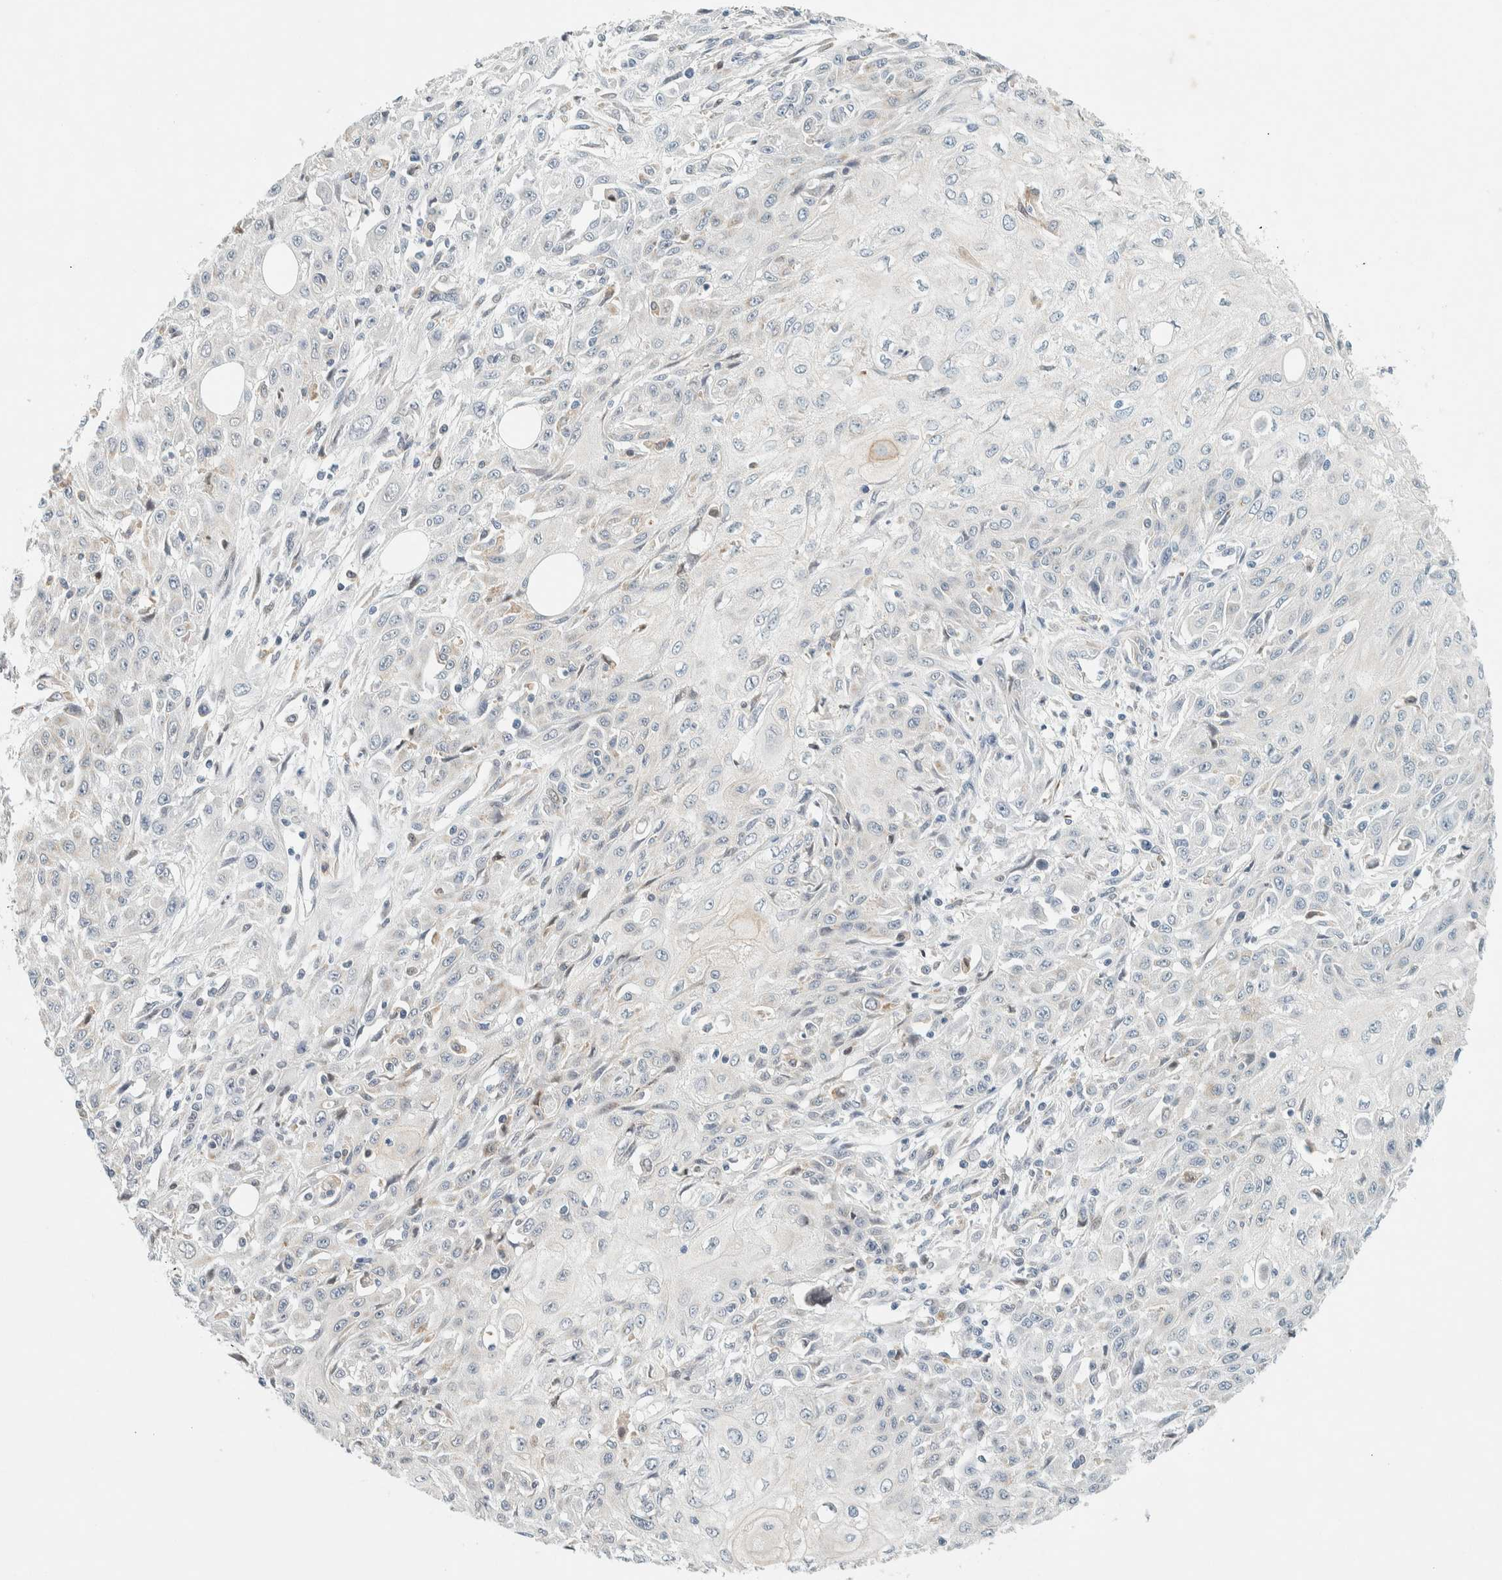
{"staining": {"intensity": "negative", "quantity": "none", "location": "none"}, "tissue": "skin cancer", "cell_type": "Tumor cells", "image_type": "cancer", "snomed": [{"axis": "morphology", "description": "Squamous cell carcinoma, NOS"}, {"axis": "morphology", "description": "Squamous cell carcinoma, metastatic, NOS"}, {"axis": "topography", "description": "Skin"}, {"axis": "topography", "description": "Lymph node"}], "caption": "The immunohistochemistry (IHC) image has no significant staining in tumor cells of squamous cell carcinoma (skin) tissue. (DAB immunohistochemistry (IHC) with hematoxylin counter stain).", "gene": "SUMF2", "patient": {"sex": "male", "age": 75}}